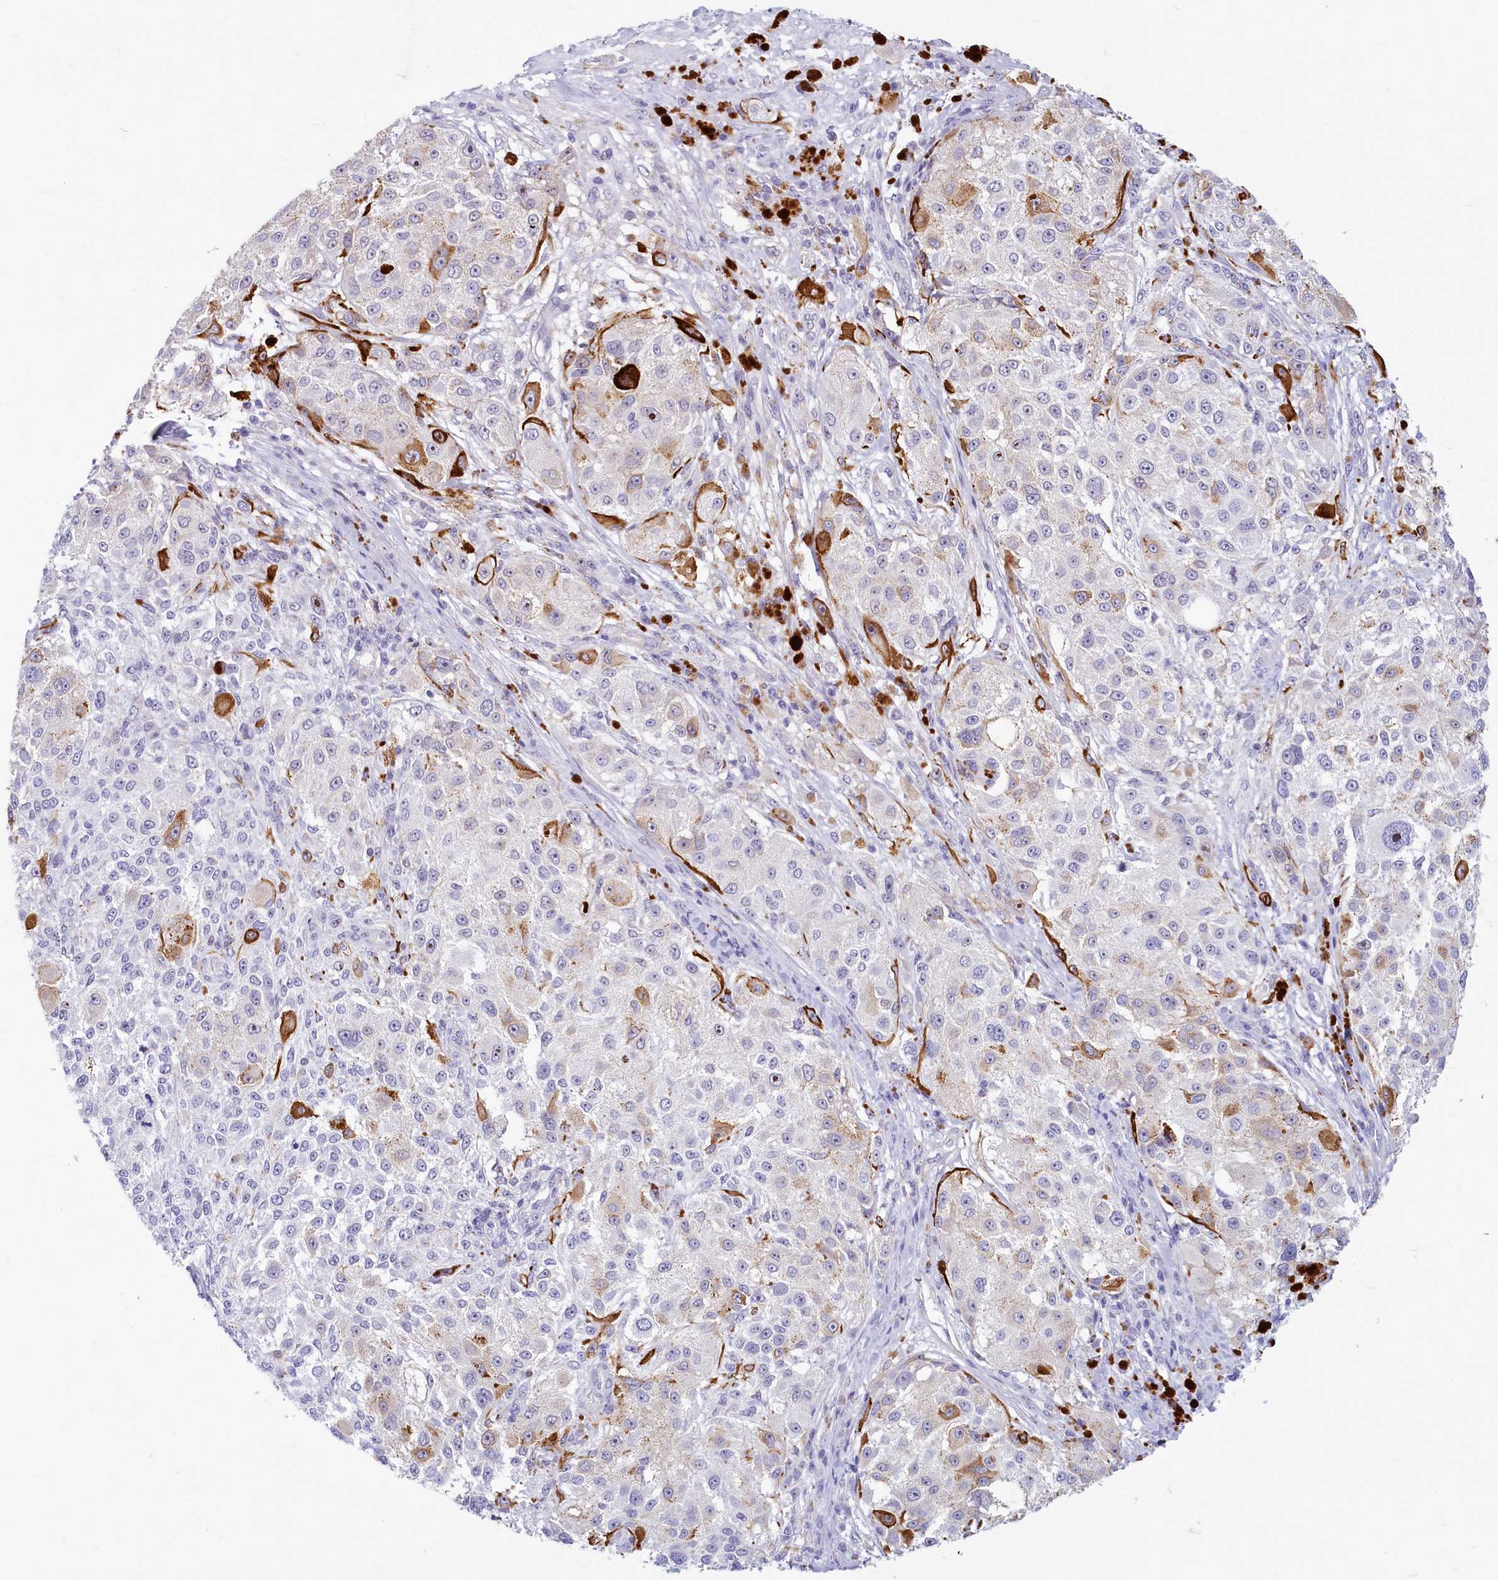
{"staining": {"intensity": "negative", "quantity": "none", "location": "none"}, "tissue": "melanoma", "cell_type": "Tumor cells", "image_type": "cancer", "snomed": [{"axis": "morphology", "description": "Necrosis, NOS"}, {"axis": "morphology", "description": "Malignant melanoma, NOS"}, {"axis": "topography", "description": "Skin"}], "caption": "High power microscopy image of an immunohistochemistry histopathology image of malignant melanoma, revealing no significant positivity in tumor cells.", "gene": "PROCR", "patient": {"sex": "female", "age": 87}}